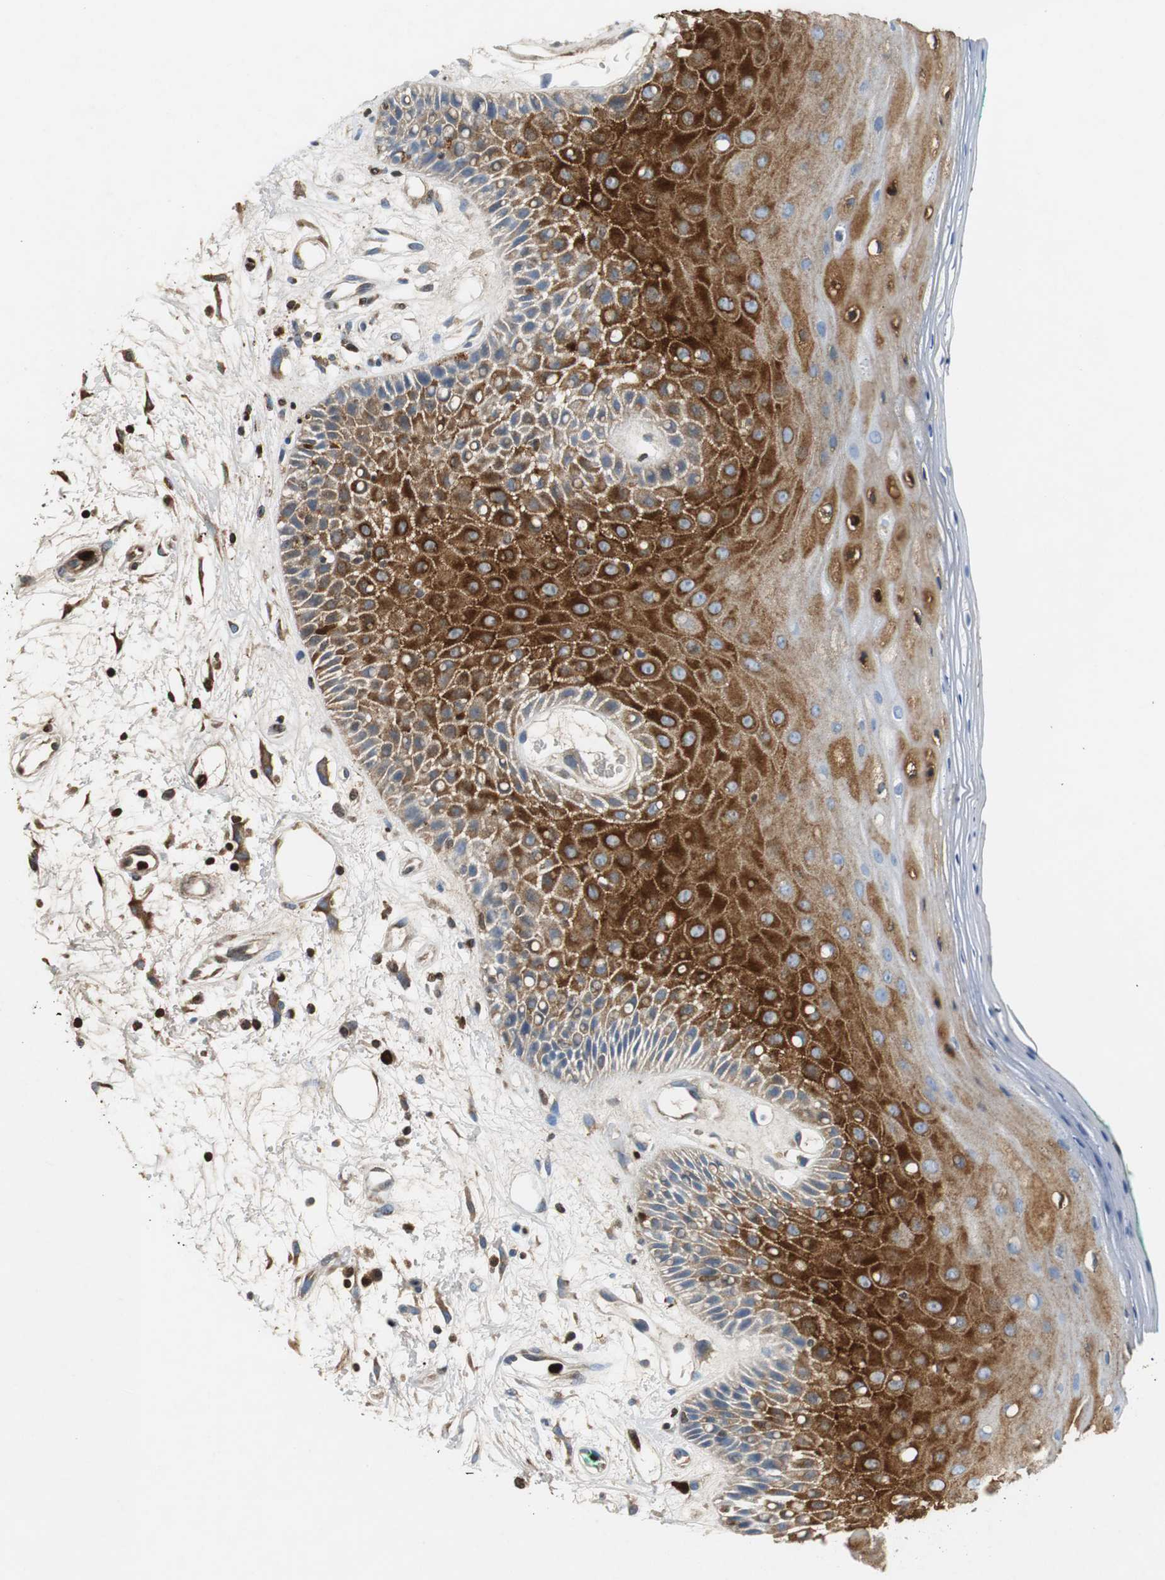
{"staining": {"intensity": "strong", "quantity": "25%-75%", "location": "cytoplasmic/membranous"}, "tissue": "oral mucosa", "cell_type": "Squamous epithelial cells", "image_type": "normal", "snomed": [{"axis": "morphology", "description": "Normal tissue, NOS"}, {"axis": "morphology", "description": "Squamous cell carcinoma, NOS"}, {"axis": "topography", "description": "Skeletal muscle"}, {"axis": "topography", "description": "Oral tissue"}, {"axis": "topography", "description": "Head-Neck"}], "caption": "Strong cytoplasmic/membranous expression for a protein is present in about 25%-75% of squamous epithelial cells of normal oral mucosa using IHC.", "gene": "ORM1", "patient": {"sex": "female", "age": 84}}